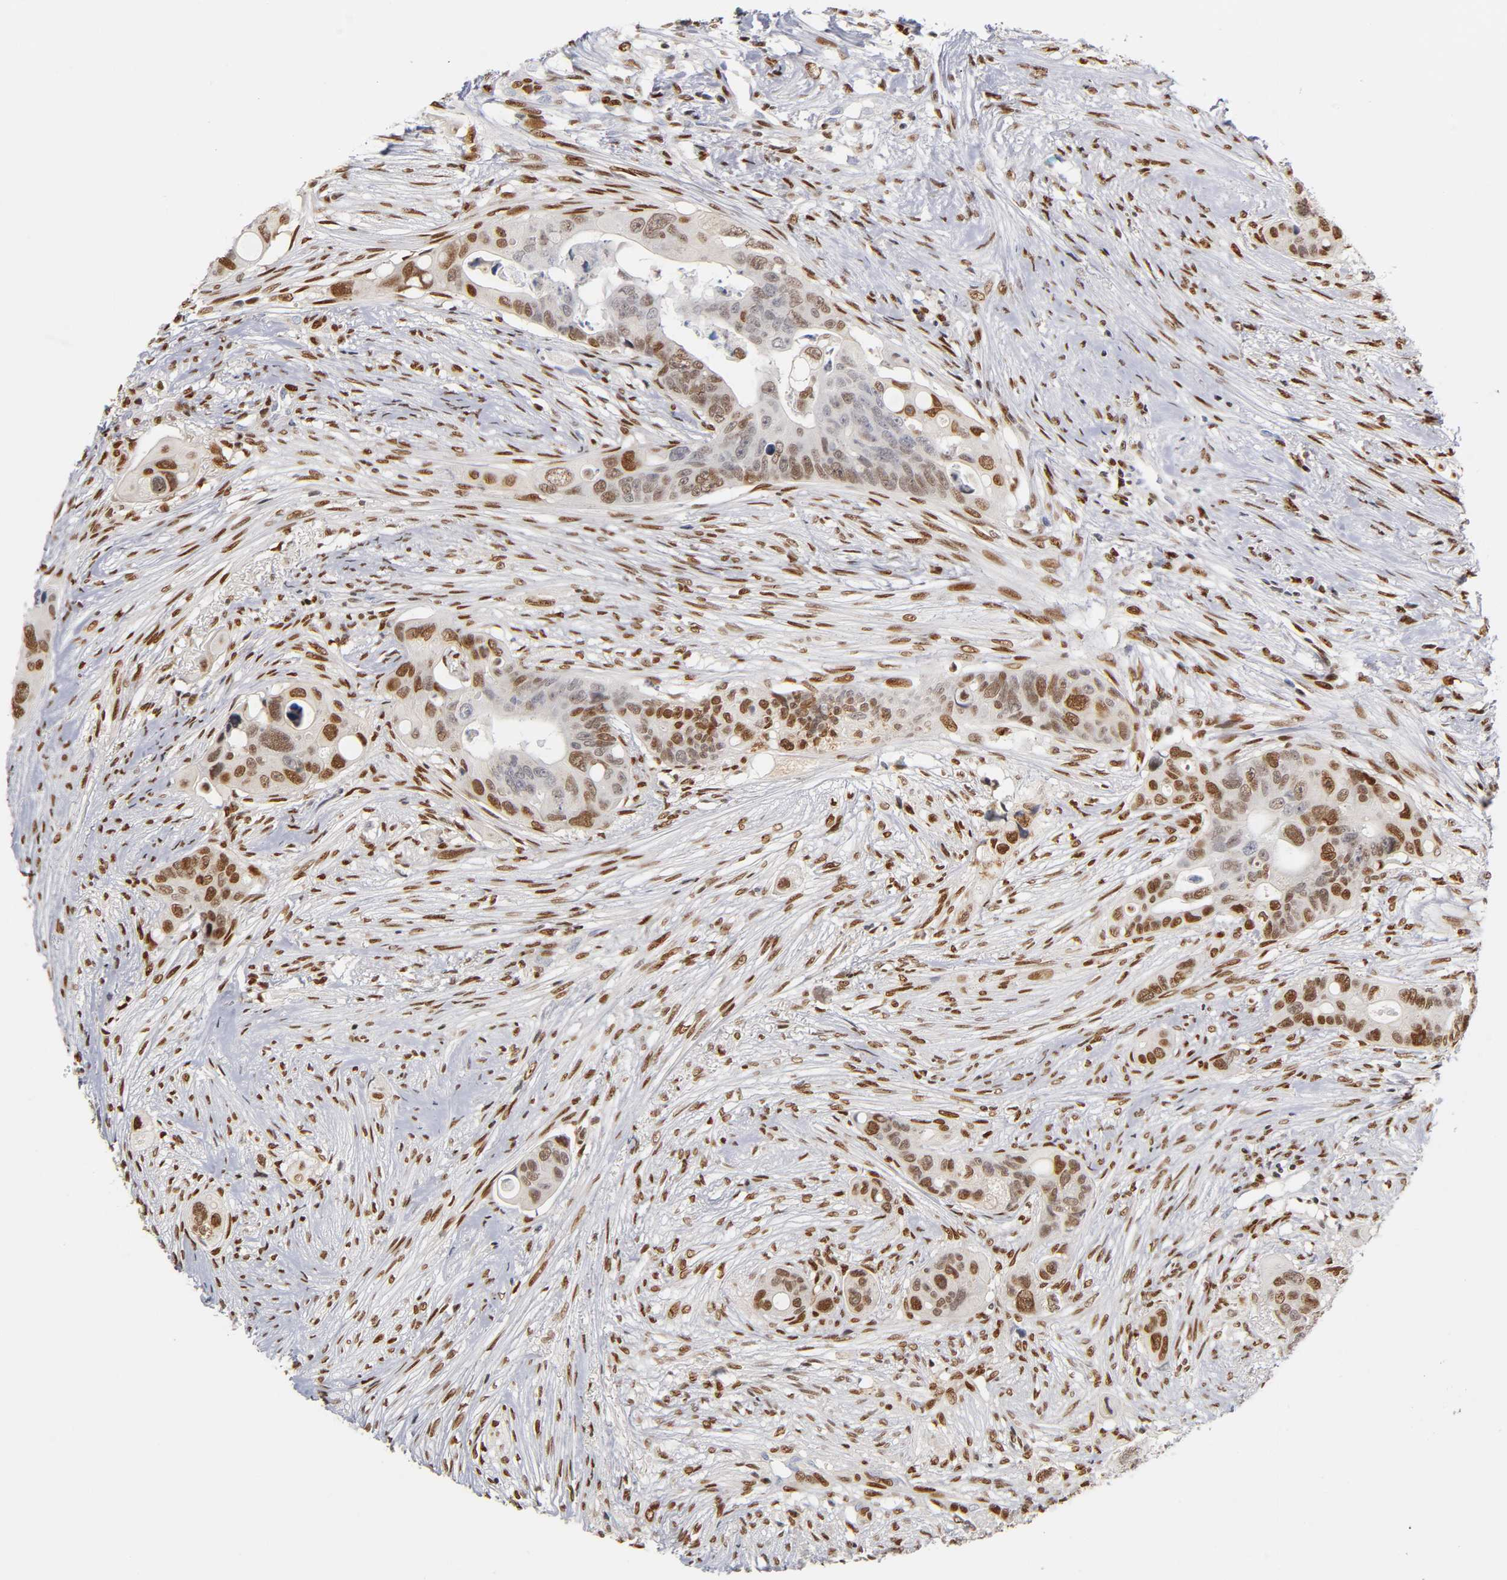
{"staining": {"intensity": "moderate", "quantity": ">75%", "location": "nuclear"}, "tissue": "colorectal cancer", "cell_type": "Tumor cells", "image_type": "cancer", "snomed": [{"axis": "morphology", "description": "Adenocarcinoma, NOS"}, {"axis": "topography", "description": "Colon"}], "caption": "Moderate nuclear expression is identified in approximately >75% of tumor cells in colorectal cancer (adenocarcinoma).", "gene": "RUNX1", "patient": {"sex": "female", "age": 57}}